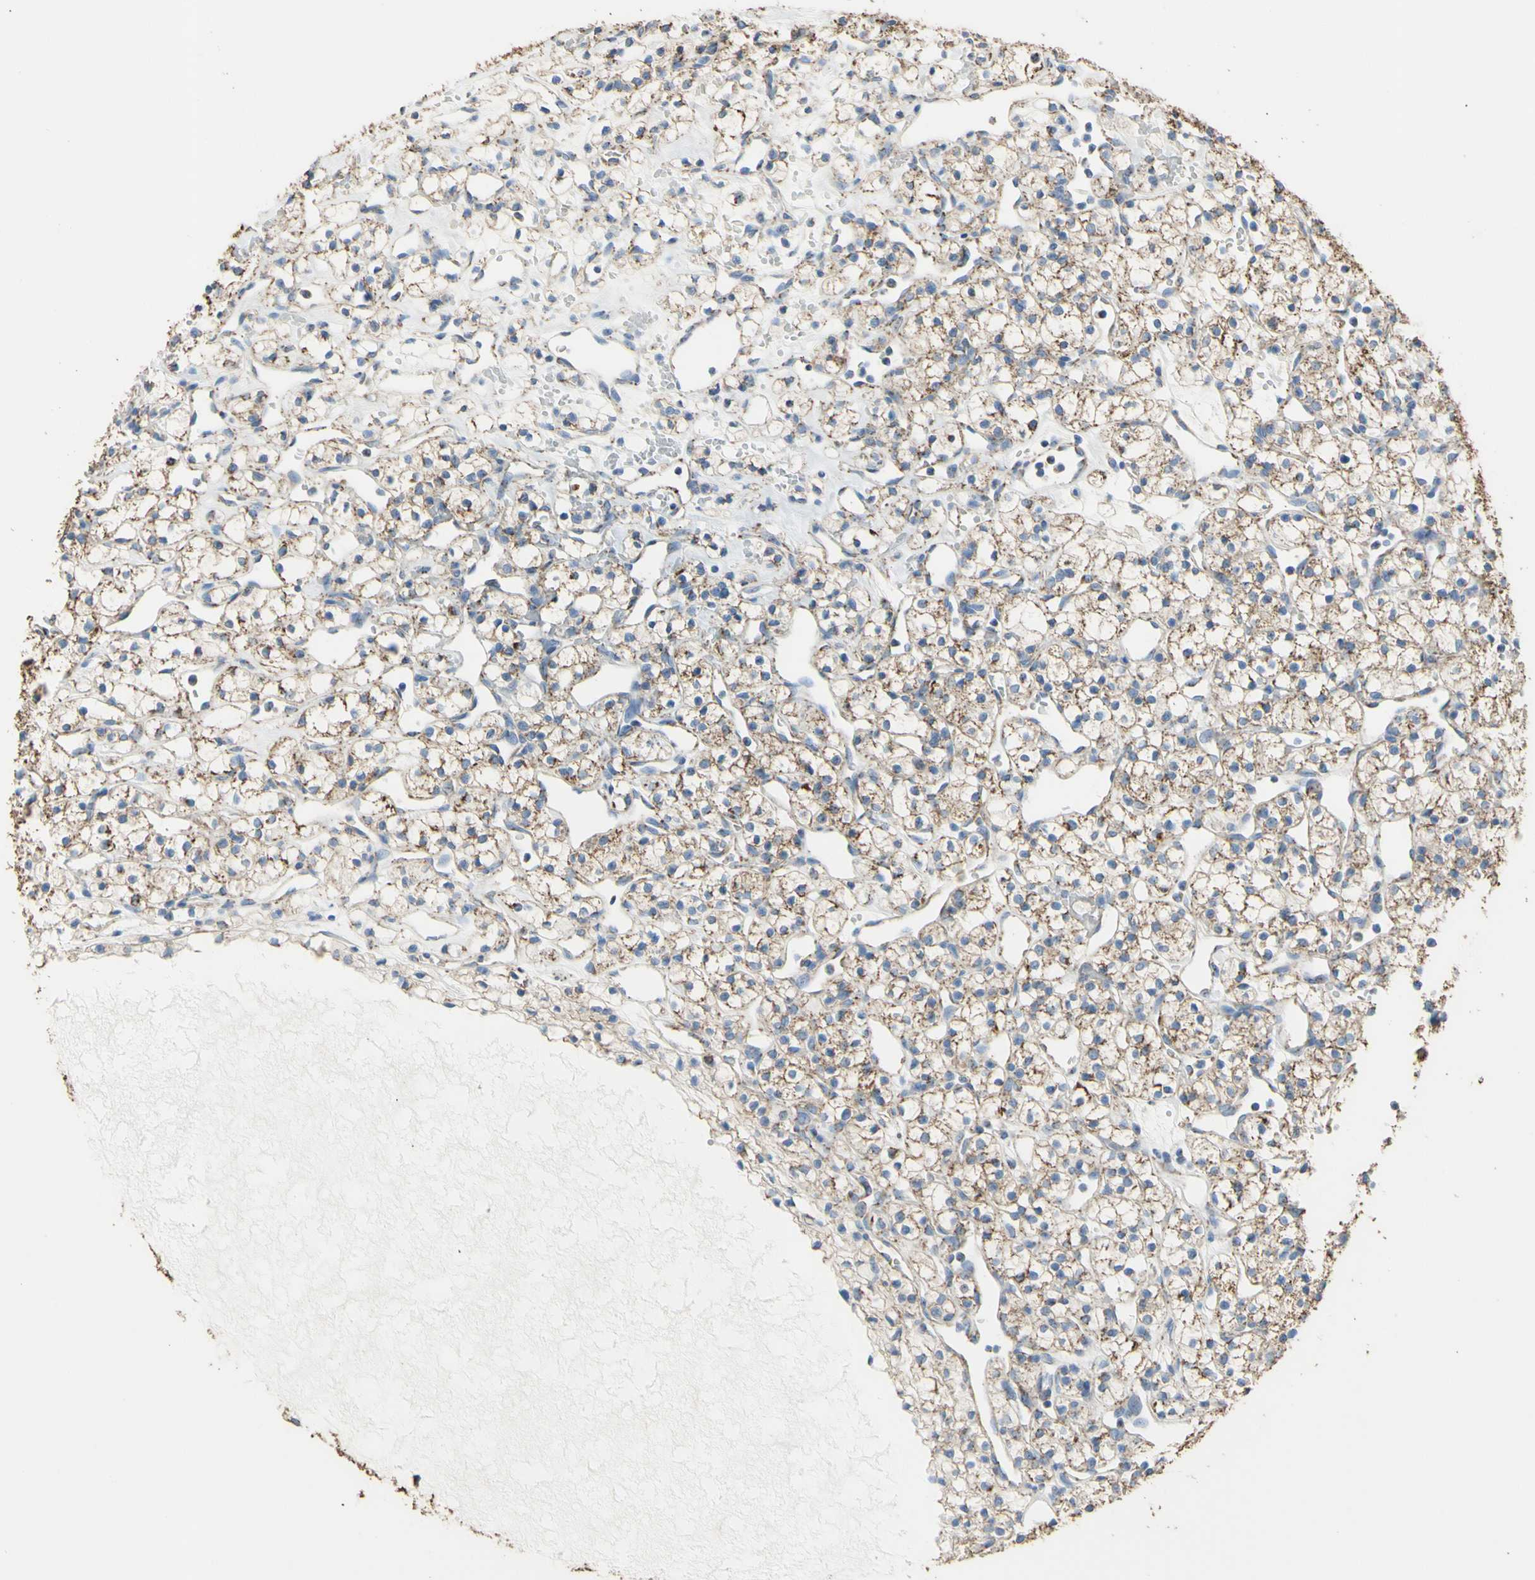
{"staining": {"intensity": "weak", "quantity": "25%-75%", "location": "cytoplasmic/membranous"}, "tissue": "renal cancer", "cell_type": "Tumor cells", "image_type": "cancer", "snomed": [{"axis": "morphology", "description": "Adenocarcinoma, NOS"}, {"axis": "topography", "description": "Kidney"}], "caption": "A histopathology image showing weak cytoplasmic/membranous expression in about 25%-75% of tumor cells in renal cancer (adenocarcinoma), as visualized by brown immunohistochemical staining.", "gene": "CMKLR2", "patient": {"sex": "female", "age": 60}}